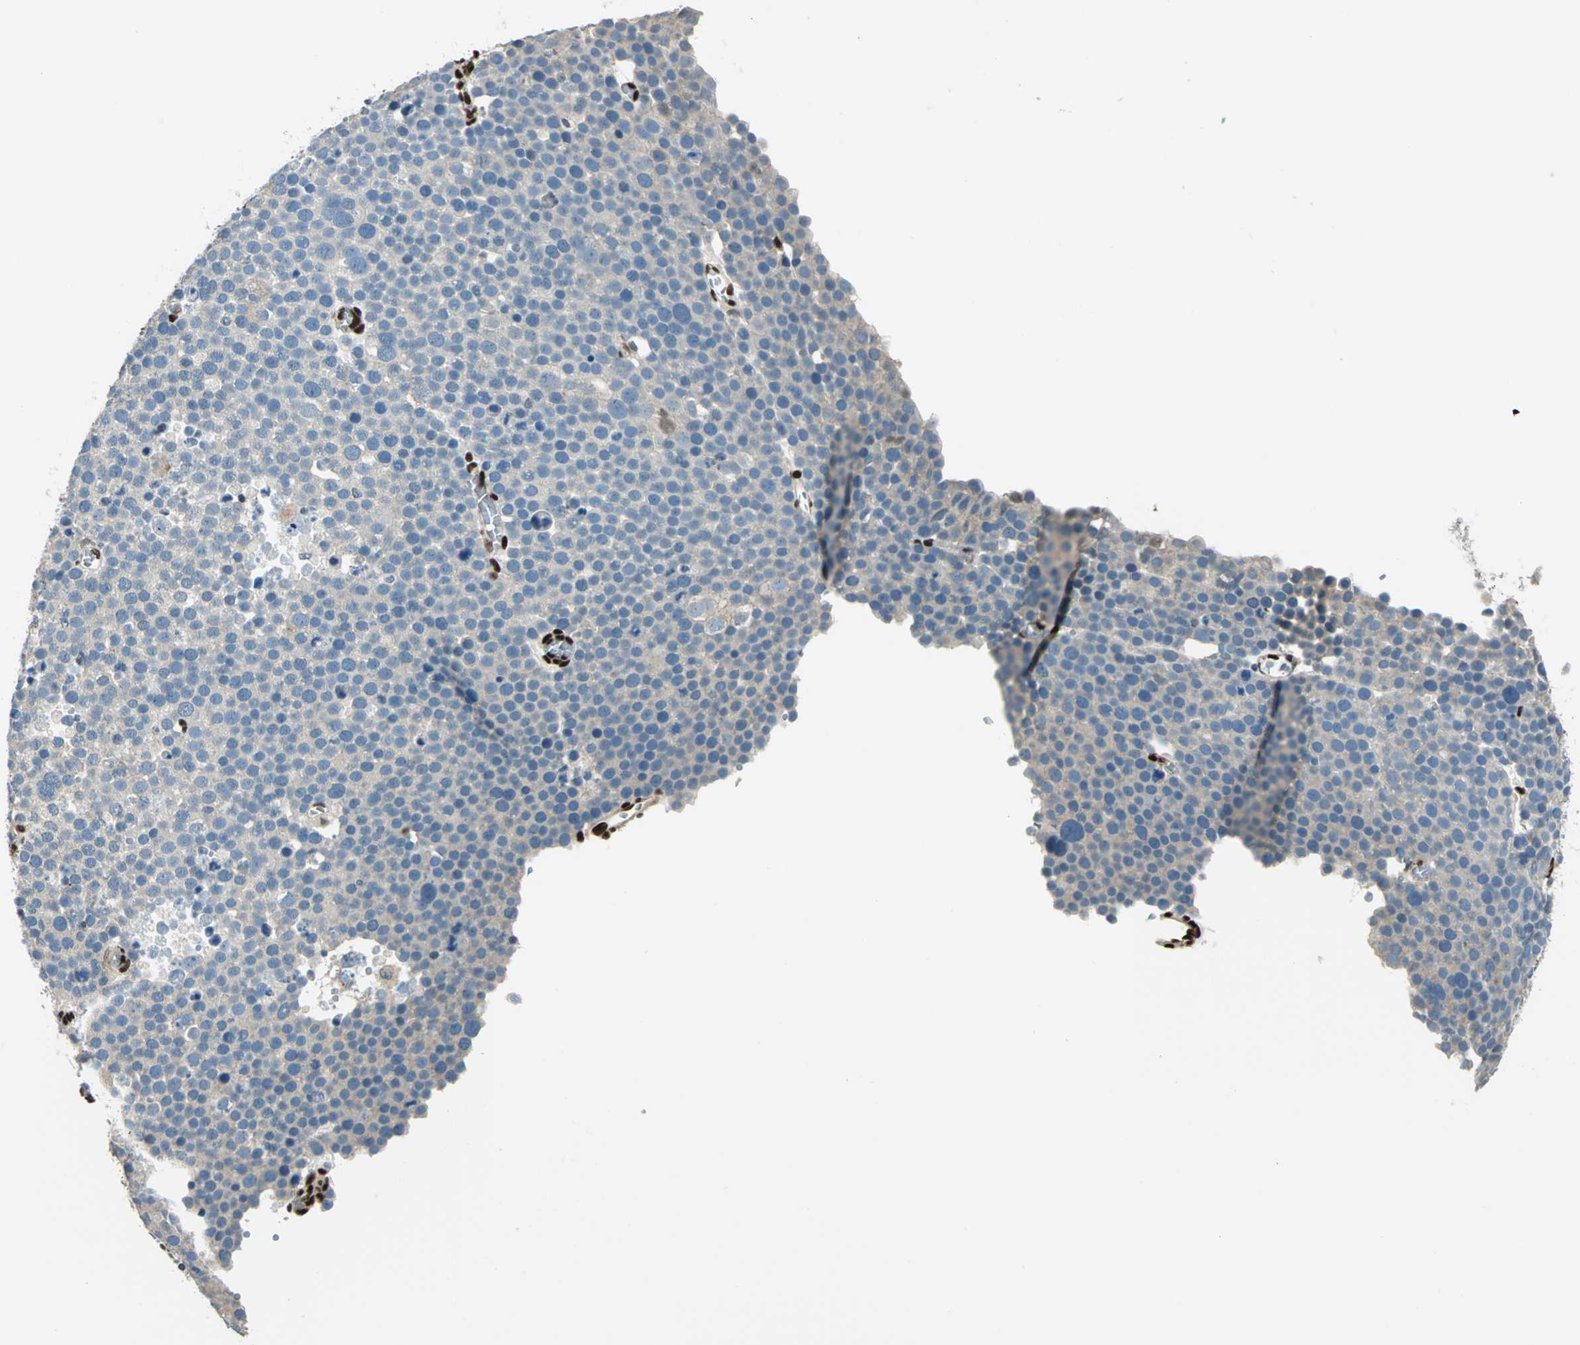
{"staining": {"intensity": "weak", "quantity": "25%-75%", "location": "cytoplasmic/membranous"}, "tissue": "testis cancer", "cell_type": "Tumor cells", "image_type": "cancer", "snomed": [{"axis": "morphology", "description": "Seminoma, NOS"}, {"axis": "topography", "description": "Testis"}], "caption": "This photomicrograph reveals immunohistochemistry (IHC) staining of seminoma (testis), with low weak cytoplasmic/membranous expression in approximately 25%-75% of tumor cells.", "gene": "NFIA", "patient": {"sex": "male", "age": 71}}